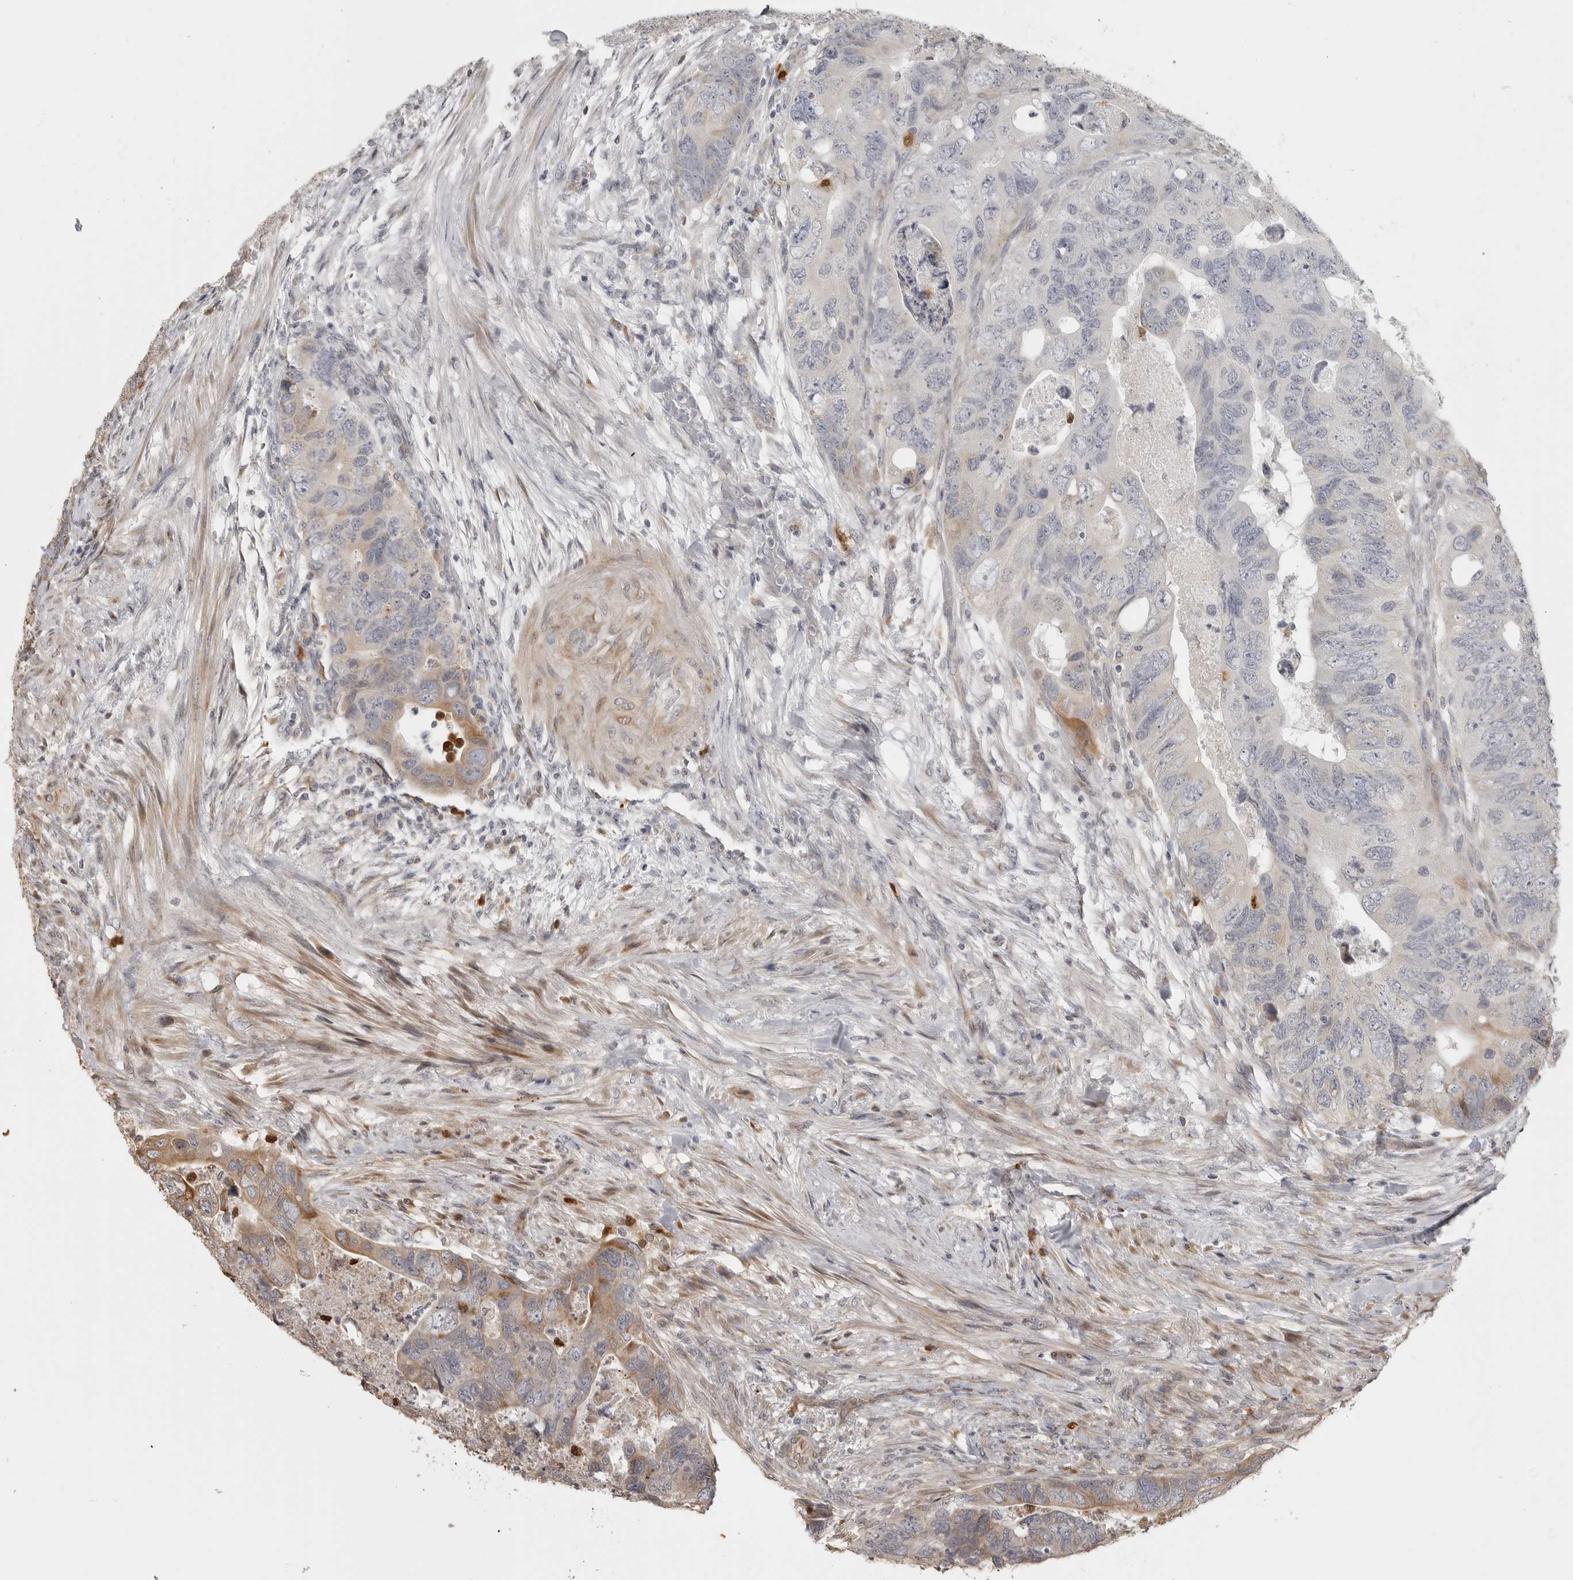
{"staining": {"intensity": "weak", "quantity": "25%-75%", "location": "cytoplasmic/membranous"}, "tissue": "colorectal cancer", "cell_type": "Tumor cells", "image_type": "cancer", "snomed": [{"axis": "morphology", "description": "Adenocarcinoma, NOS"}, {"axis": "topography", "description": "Rectum"}], "caption": "DAB immunohistochemical staining of human colorectal cancer (adenocarcinoma) reveals weak cytoplasmic/membranous protein expression in approximately 25%-75% of tumor cells.", "gene": "IDO1", "patient": {"sex": "male", "age": 63}}